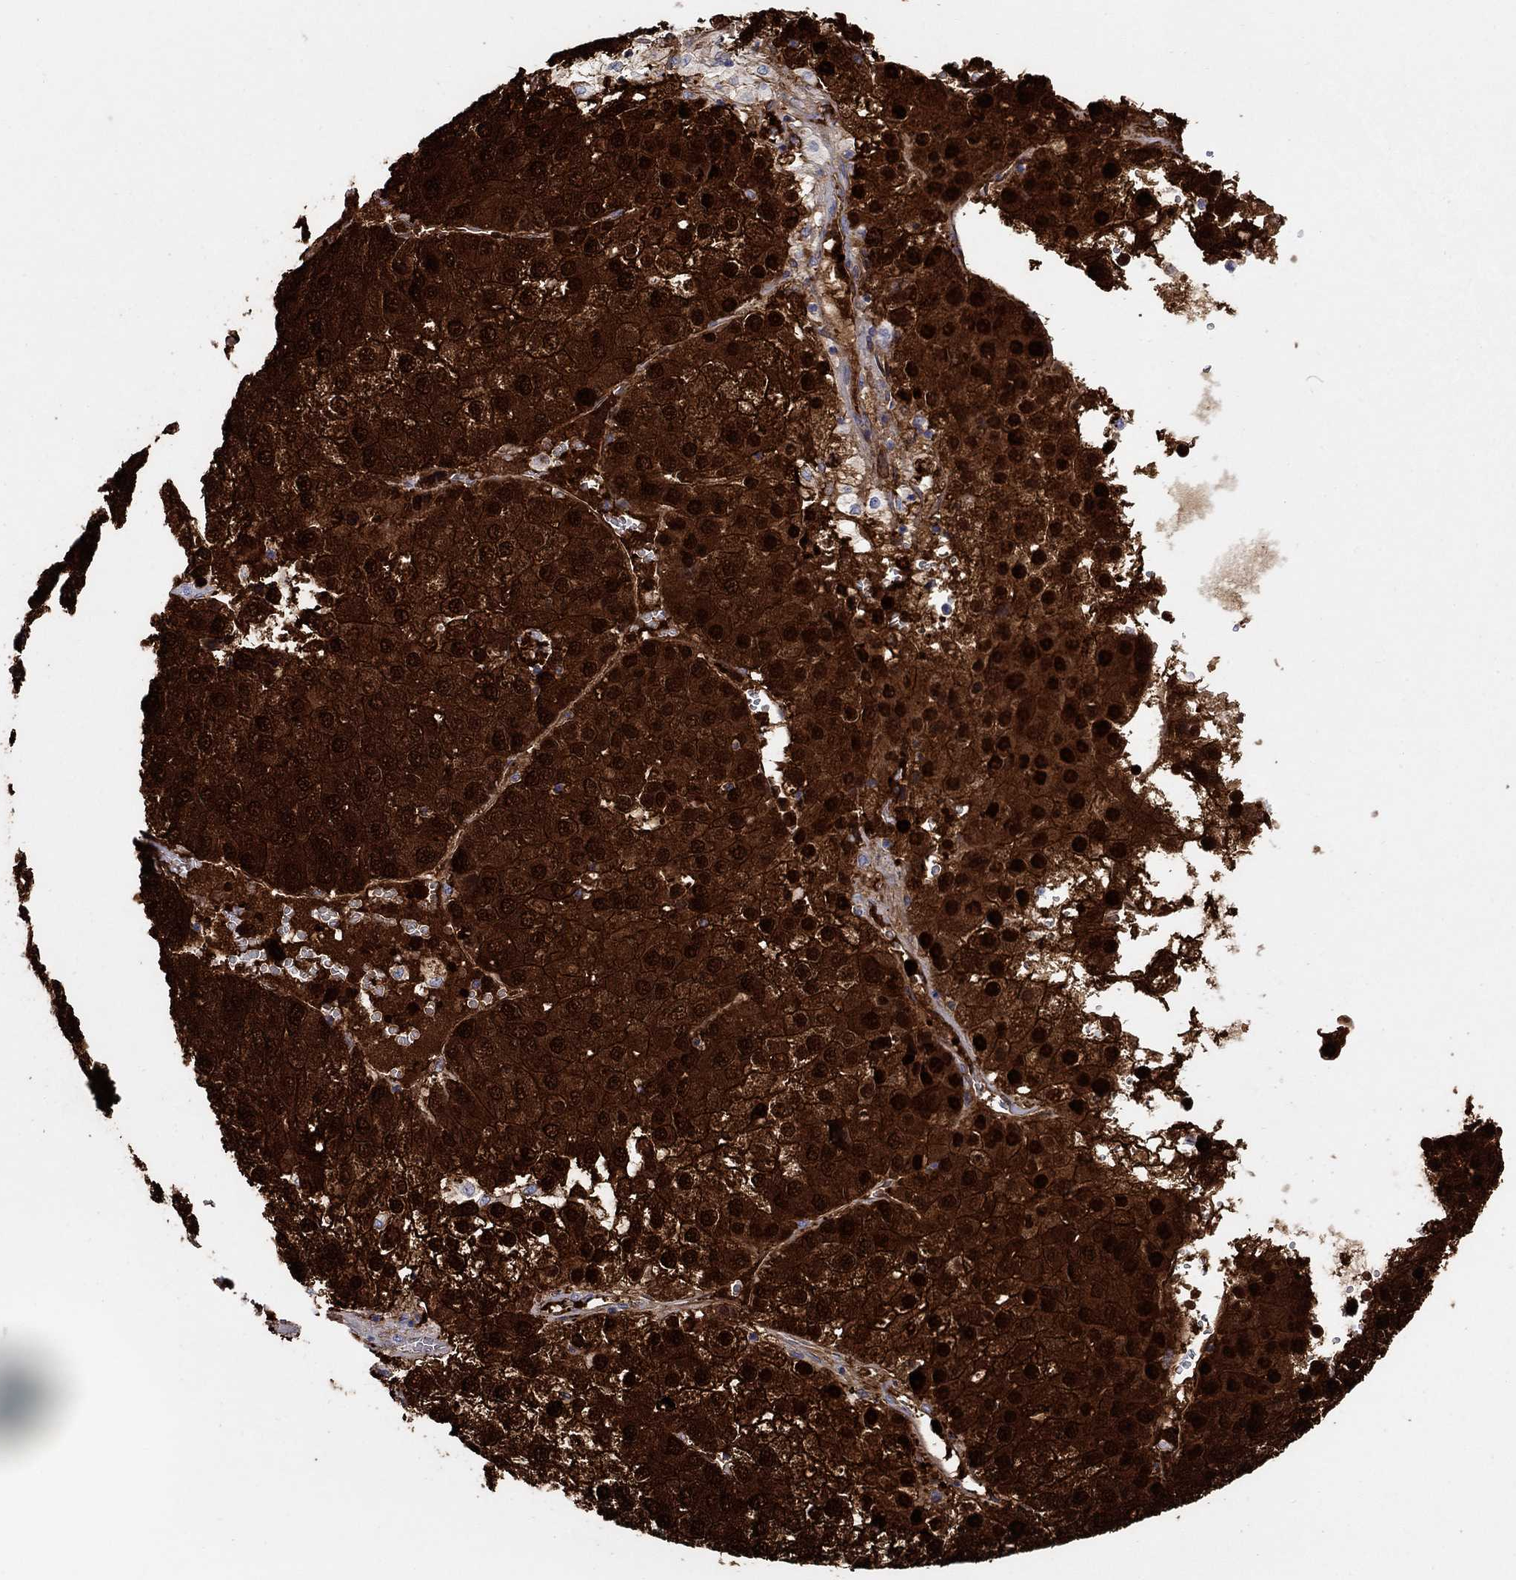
{"staining": {"intensity": "strong", "quantity": ">75%", "location": "cytoplasmic/membranous,nuclear"}, "tissue": "liver cancer", "cell_type": "Tumor cells", "image_type": "cancer", "snomed": [{"axis": "morphology", "description": "Carcinoma, Hepatocellular, NOS"}, {"axis": "topography", "description": "Liver"}], "caption": "The immunohistochemical stain highlights strong cytoplasmic/membranous and nuclear positivity in tumor cells of hepatocellular carcinoma (liver) tissue.", "gene": "AKR1C2", "patient": {"sex": "female", "age": 73}}